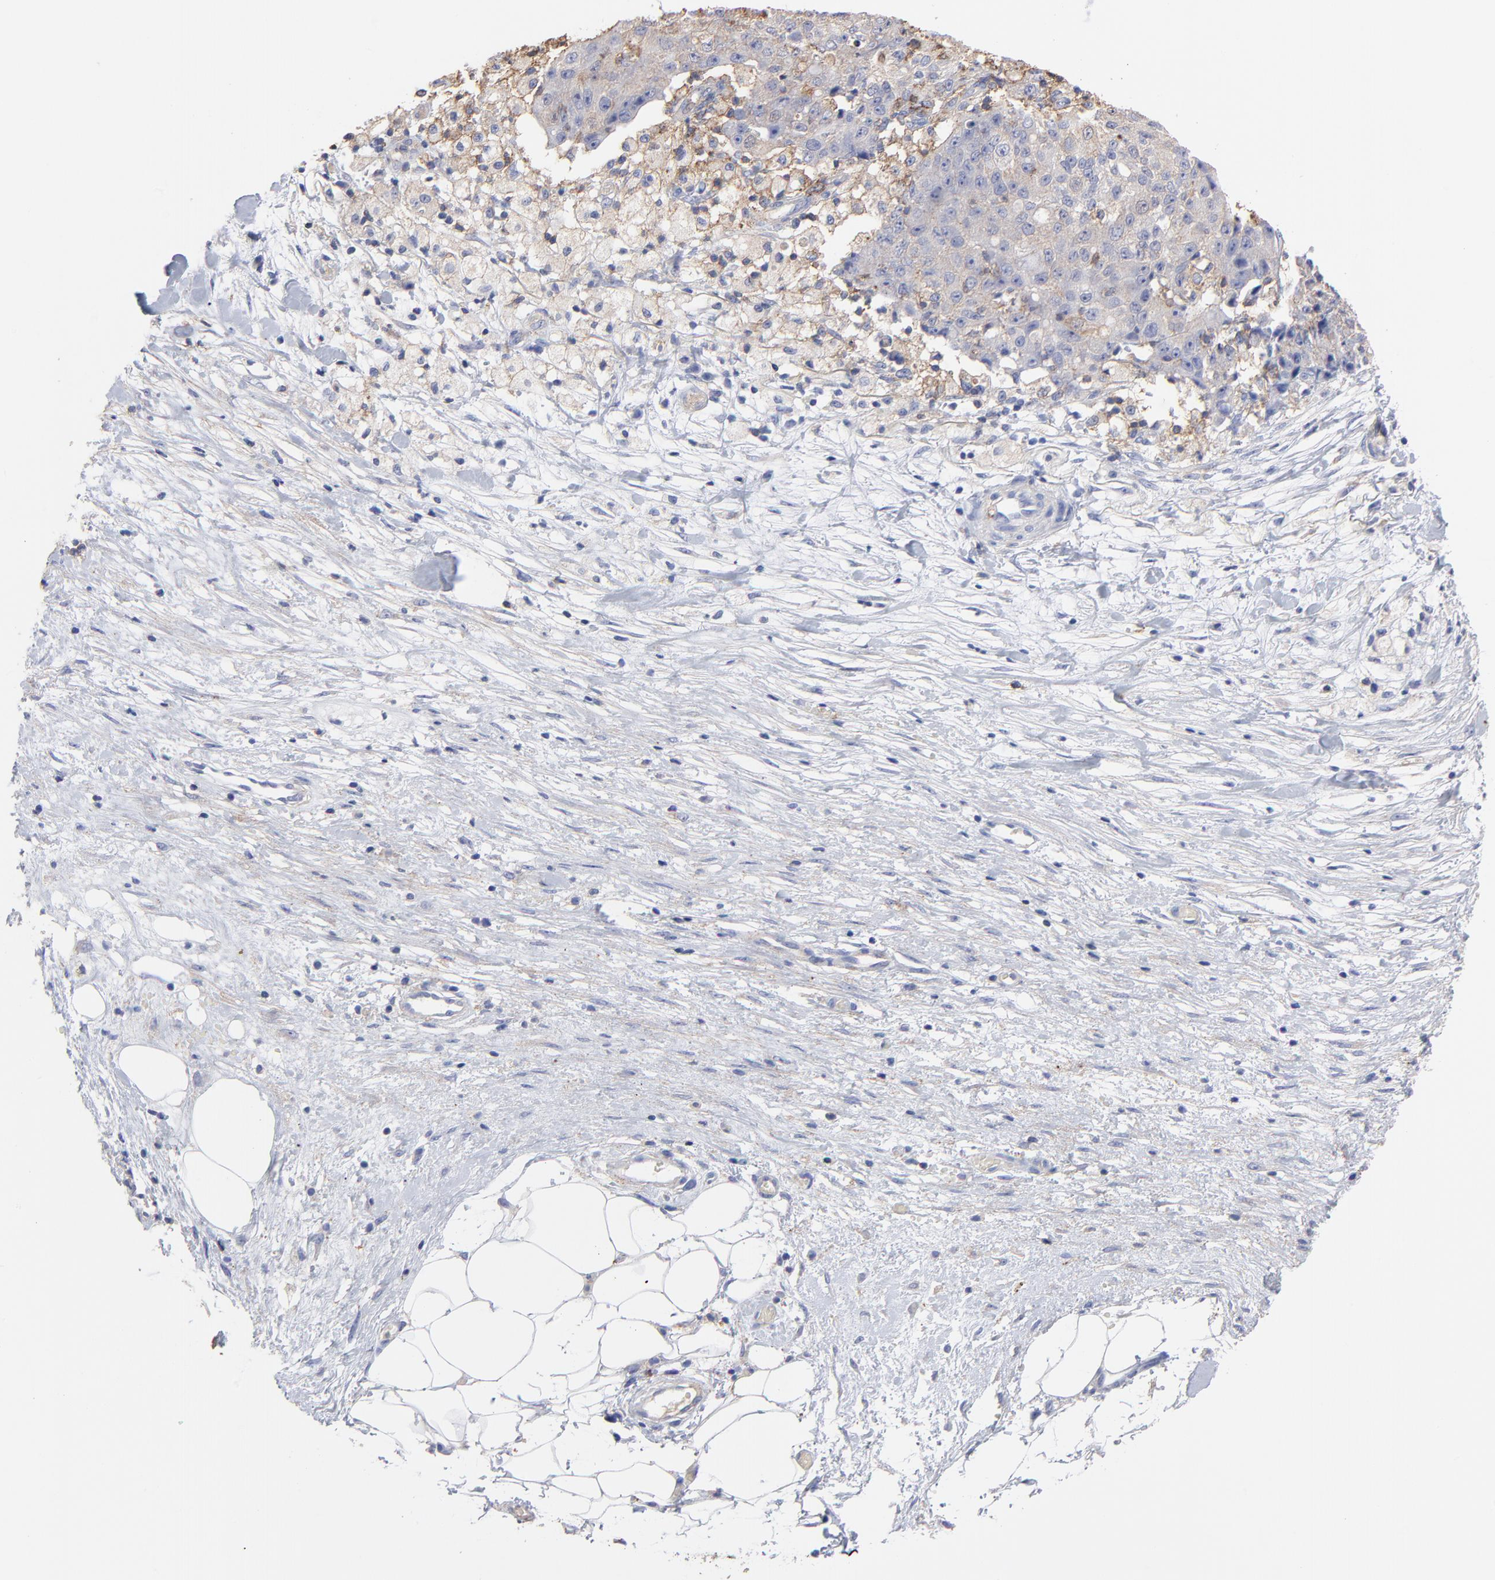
{"staining": {"intensity": "weak", "quantity": "25%-75%", "location": "cytoplasmic/membranous"}, "tissue": "ovarian cancer", "cell_type": "Tumor cells", "image_type": "cancer", "snomed": [{"axis": "morphology", "description": "Carcinoma, endometroid"}, {"axis": "topography", "description": "Ovary"}], "caption": "Ovarian cancer tissue reveals weak cytoplasmic/membranous positivity in approximately 25%-75% of tumor cells, visualized by immunohistochemistry. Using DAB (brown) and hematoxylin (blue) stains, captured at high magnification using brightfield microscopy.", "gene": "ASL", "patient": {"sex": "female", "age": 42}}